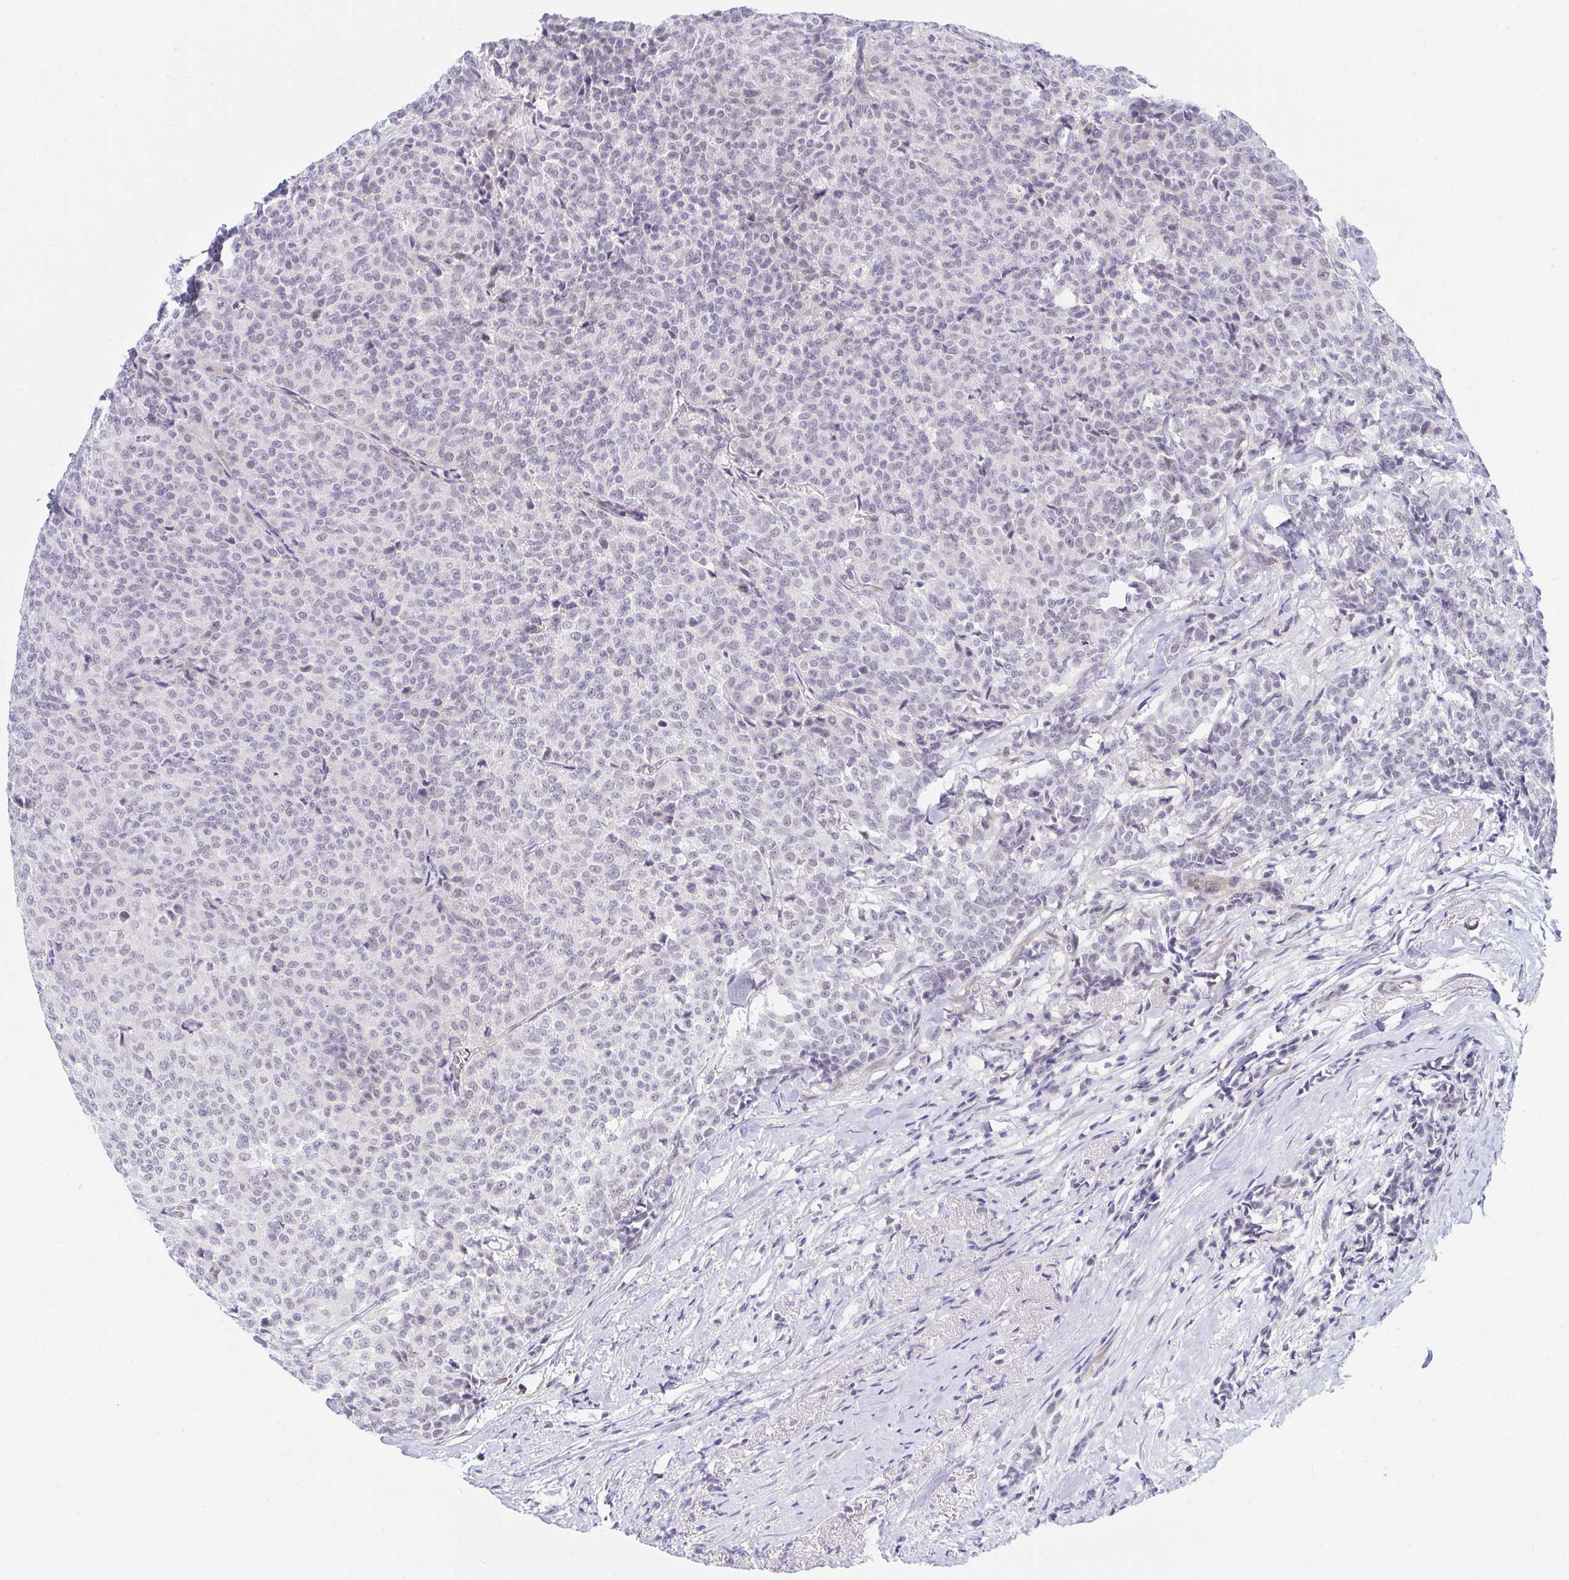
{"staining": {"intensity": "weak", "quantity": "<25%", "location": "nuclear"}, "tissue": "breast cancer", "cell_type": "Tumor cells", "image_type": "cancer", "snomed": [{"axis": "morphology", "description": "Duct carcinoma"}, {"axis": "topography", "description": "Breast"}], "caption": "Human infiltrating ductal carcinoma (breast) stained for a protein using IHC displays no expression in tumor cells.", "gene": "DAOA", "patient": {"sex": "female", "age": 91}}